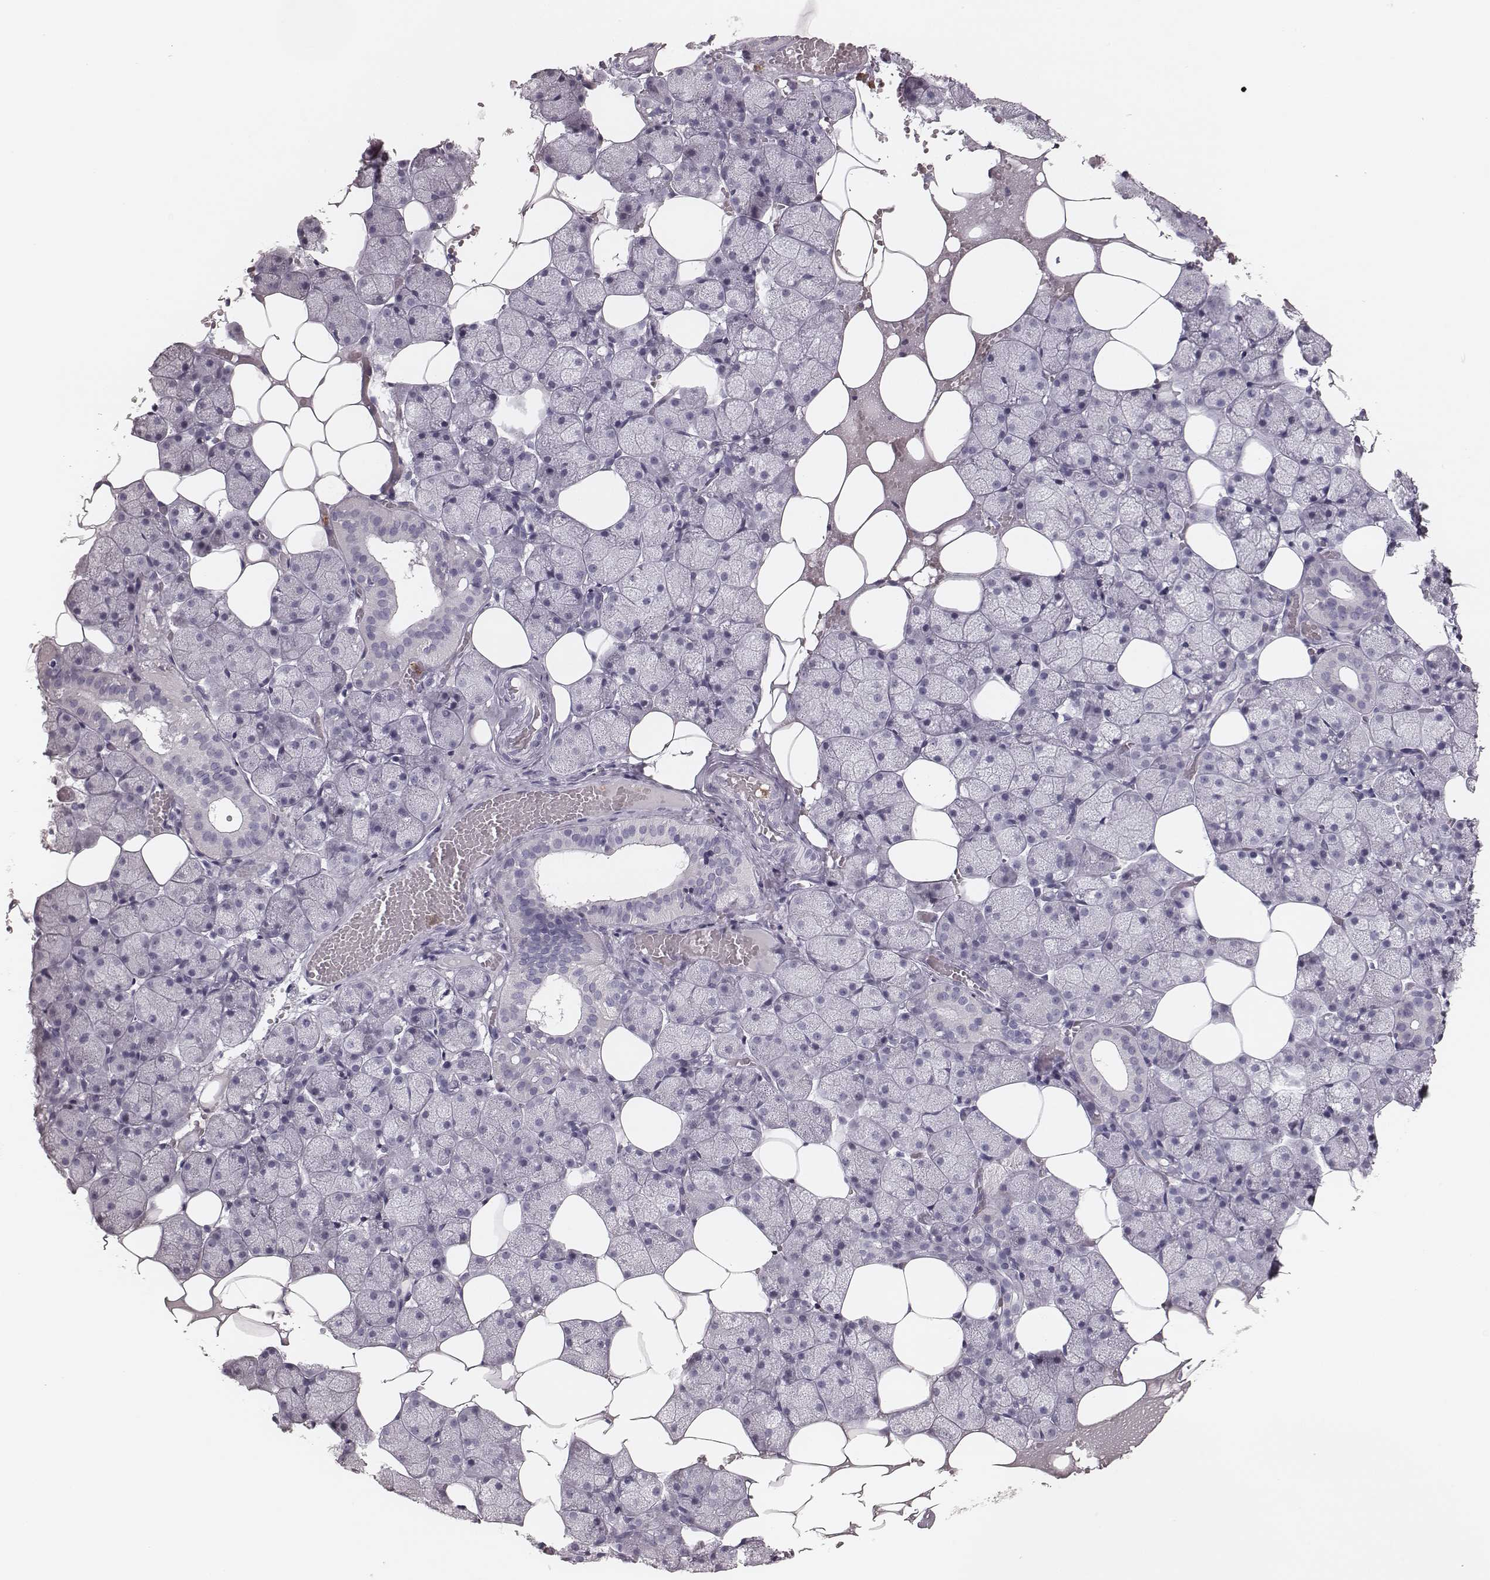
{"staining": {"intensity": "negative", "quantity": "none", "location": "none"}, "tissue": "salivary gland", "cell_type": "Glandular cells", "image_type": "normal", "snomed": [{"axis": "morphology", "description": "Normal tissue, NOS"}, {"axis": "topography", "description": "Salivary gland"}], "caption": "An immunohistochemistry (IHC) photomicrograph of unremarkable salivary gland is shown. There is no staining in glandular cells of salivary gland.", "gene": "ELANE", "patient": {"sex": "male", "age": 38}}